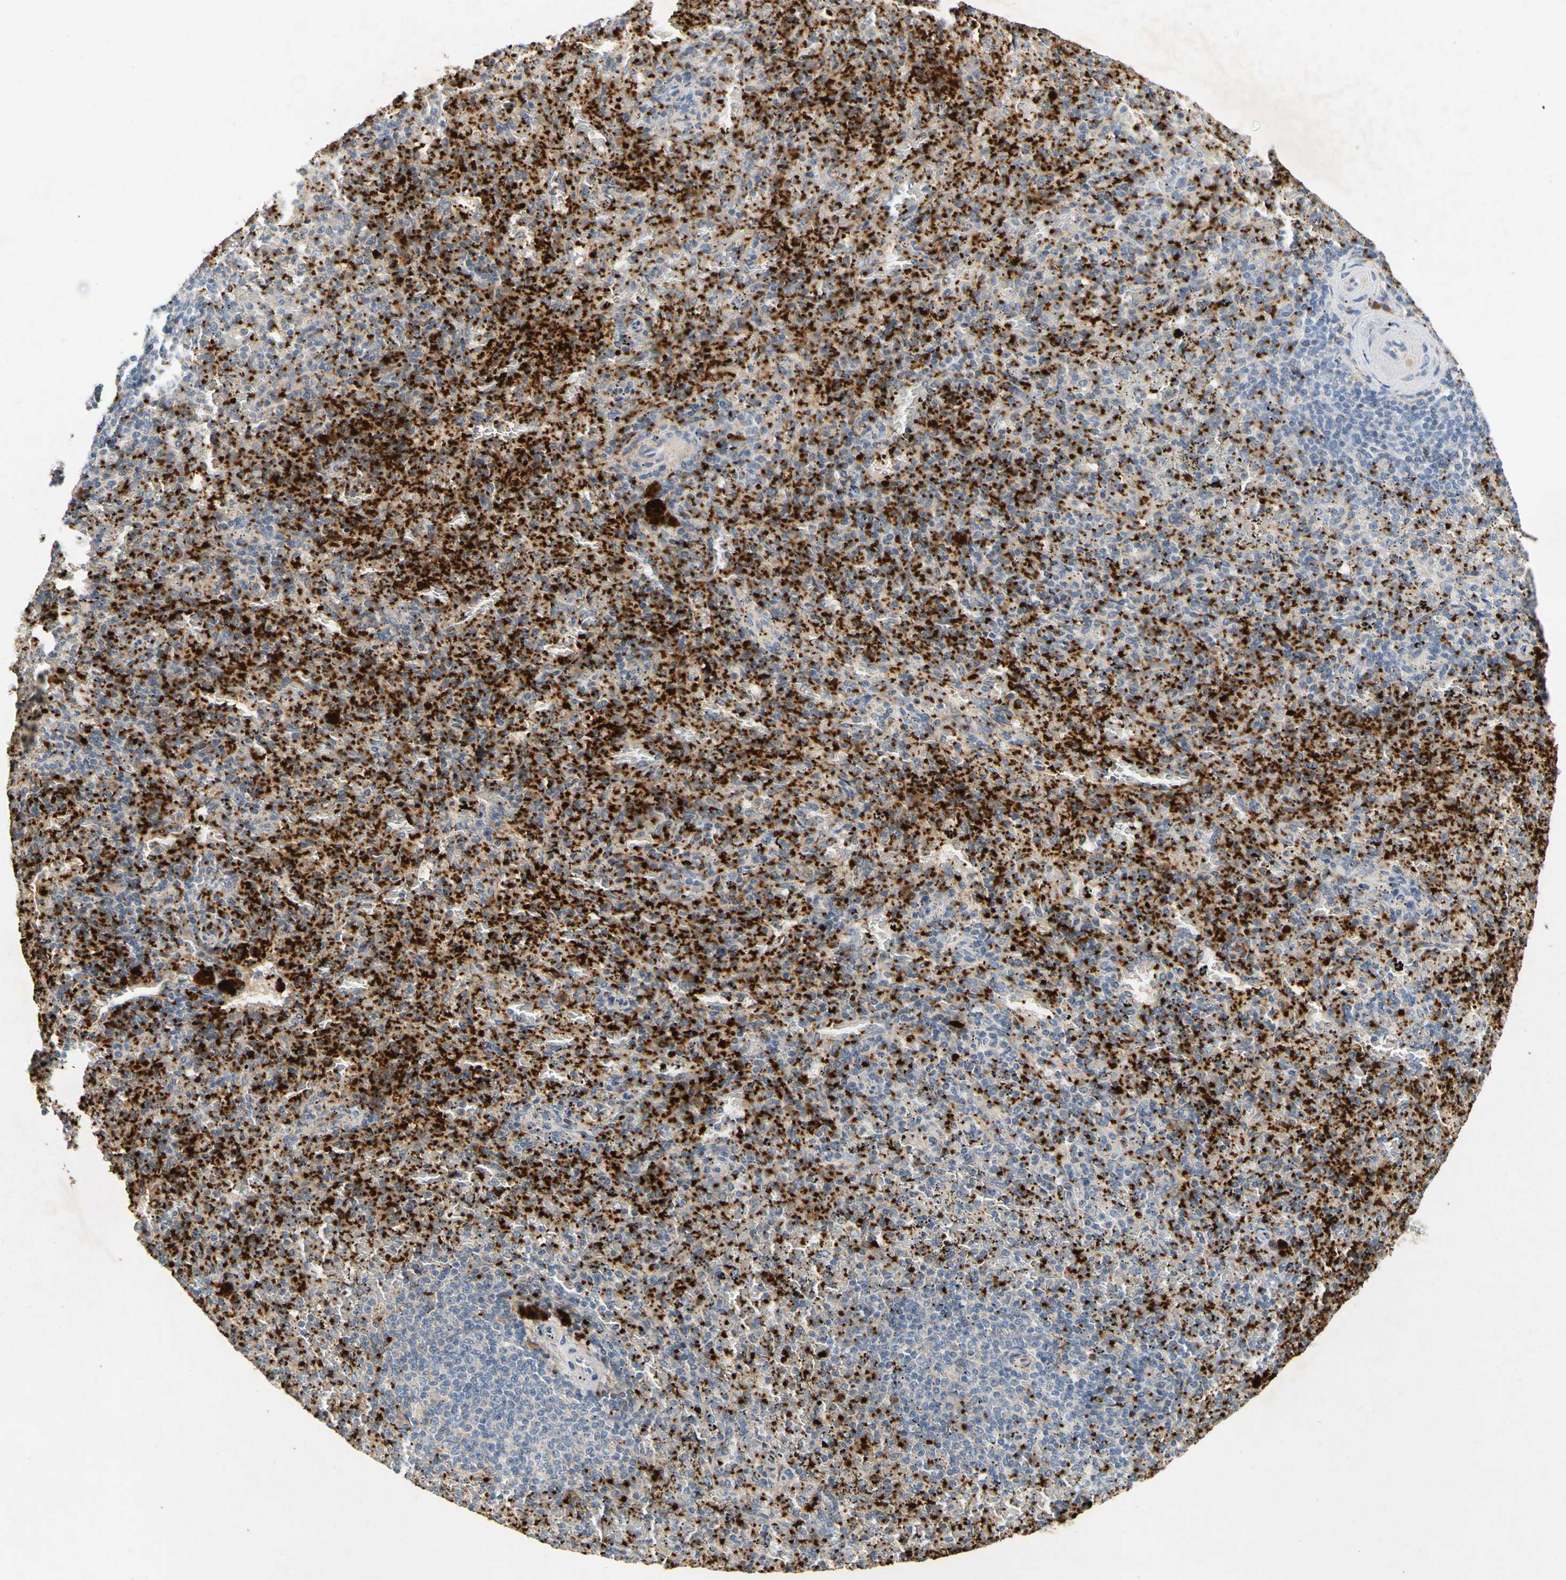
{"staining": {"intensity": "negative", "quantity": "none", "location": "none"}, "tissue": "spleen", "cell_type": "Cells in red pulp", "image_type": "normal", "snomed": [{"axis": "morphology", "description": "Normal tissue, NOS"}, {"axis": "topography", "description": "Spleen"}], "caption": "Human spleen stained for a protein using immunohistochemistry (IHC) reveals no staining in cells in red pulp.", "gene": "ENSG00000288796", "patient": {"sex": "female", "age": 43}}